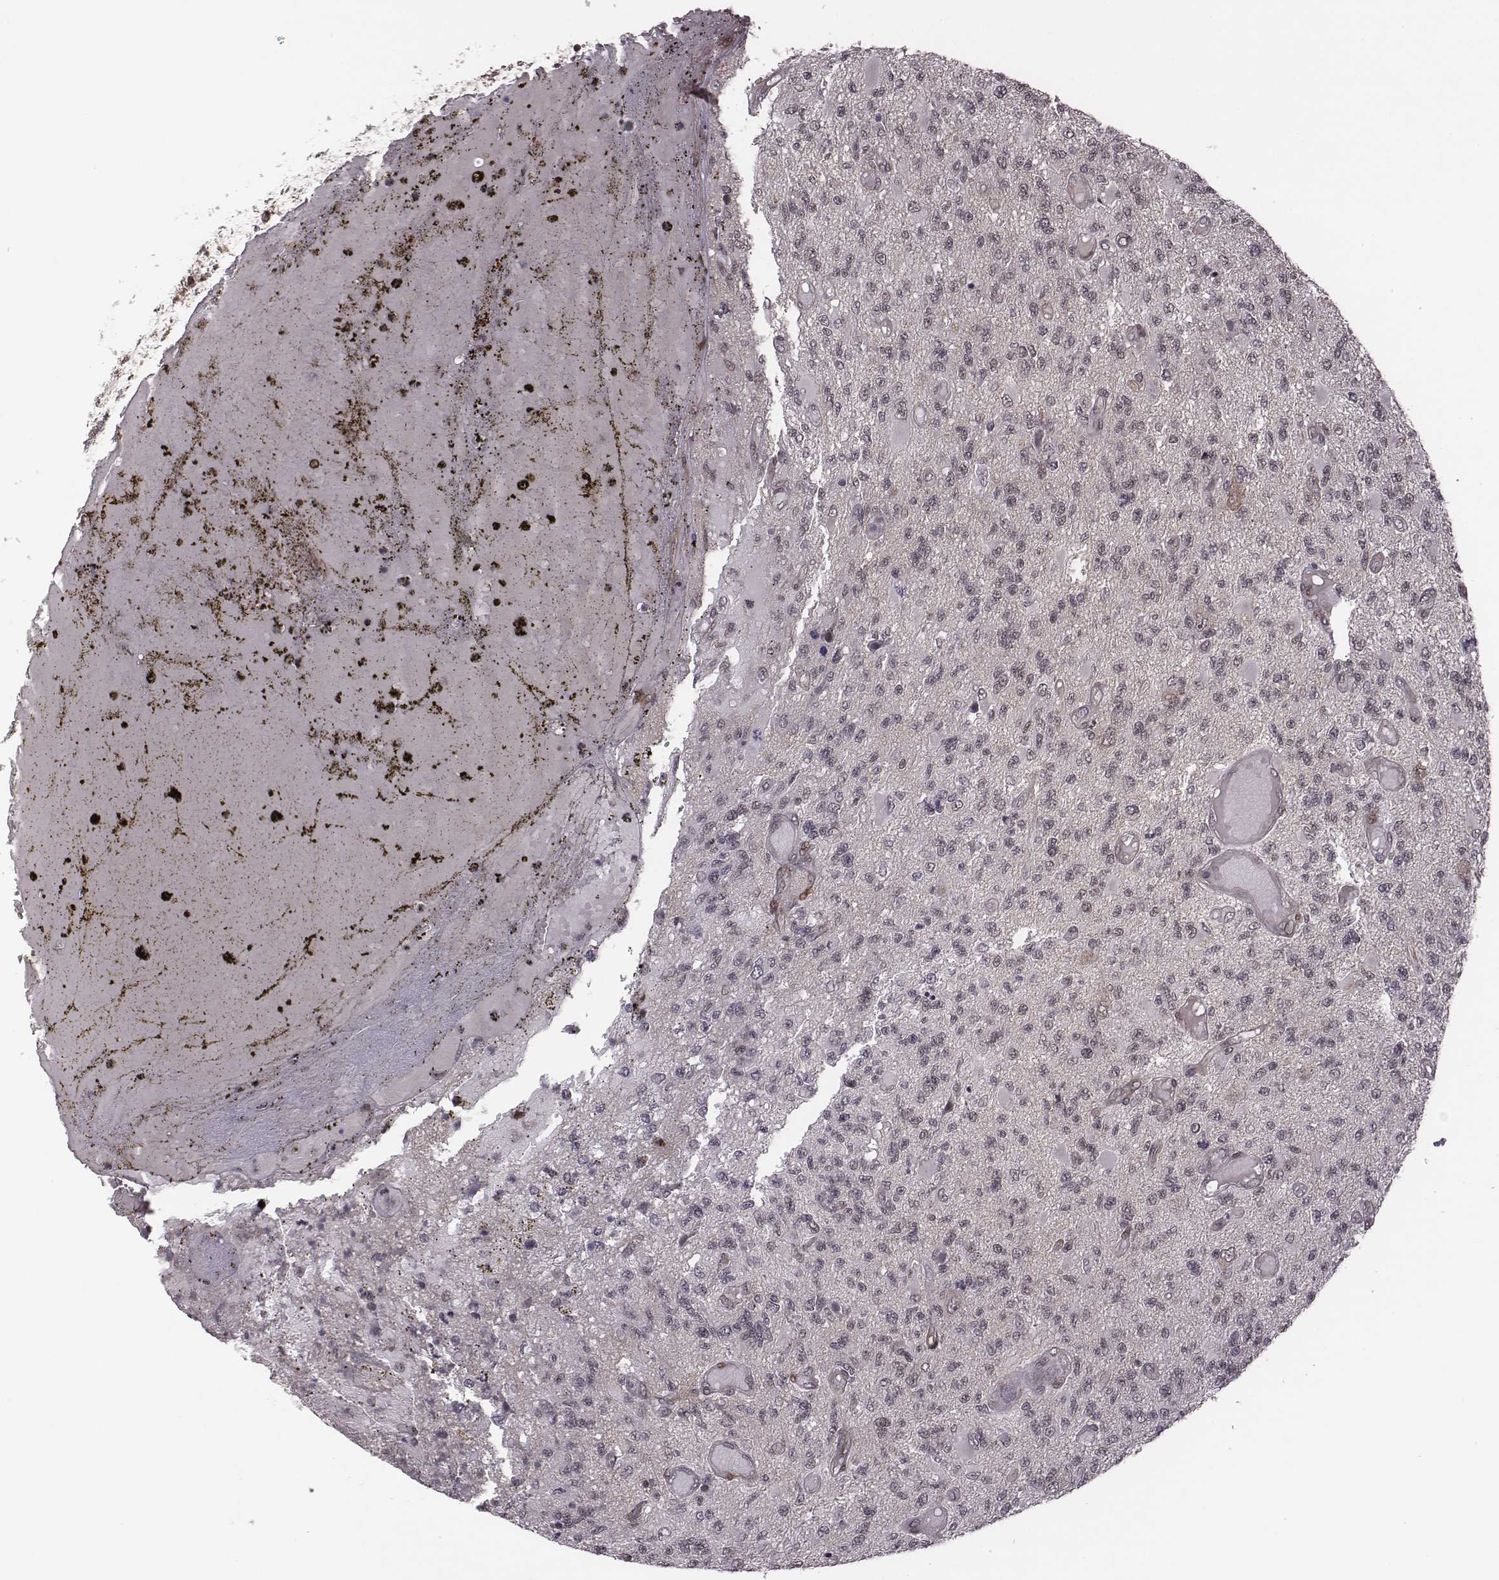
{"staining": {"intensity": "negative", "quantity": "none", "location": "none"}, "tissue": "glioma", "cell_type": "Tumor cells", "image_type": "cancer", "snomed": [{"axis": "morphology", "description": "Glioma, malignant, High grade"}, {"axis": "topography", "description": "Brain"}], "caption": "This is an immunohistochemistry histopathology image of glioma. There is no staining in tumor cells.", "gene": "RPL3", "patient": {"sex": "female", "age": 63}}